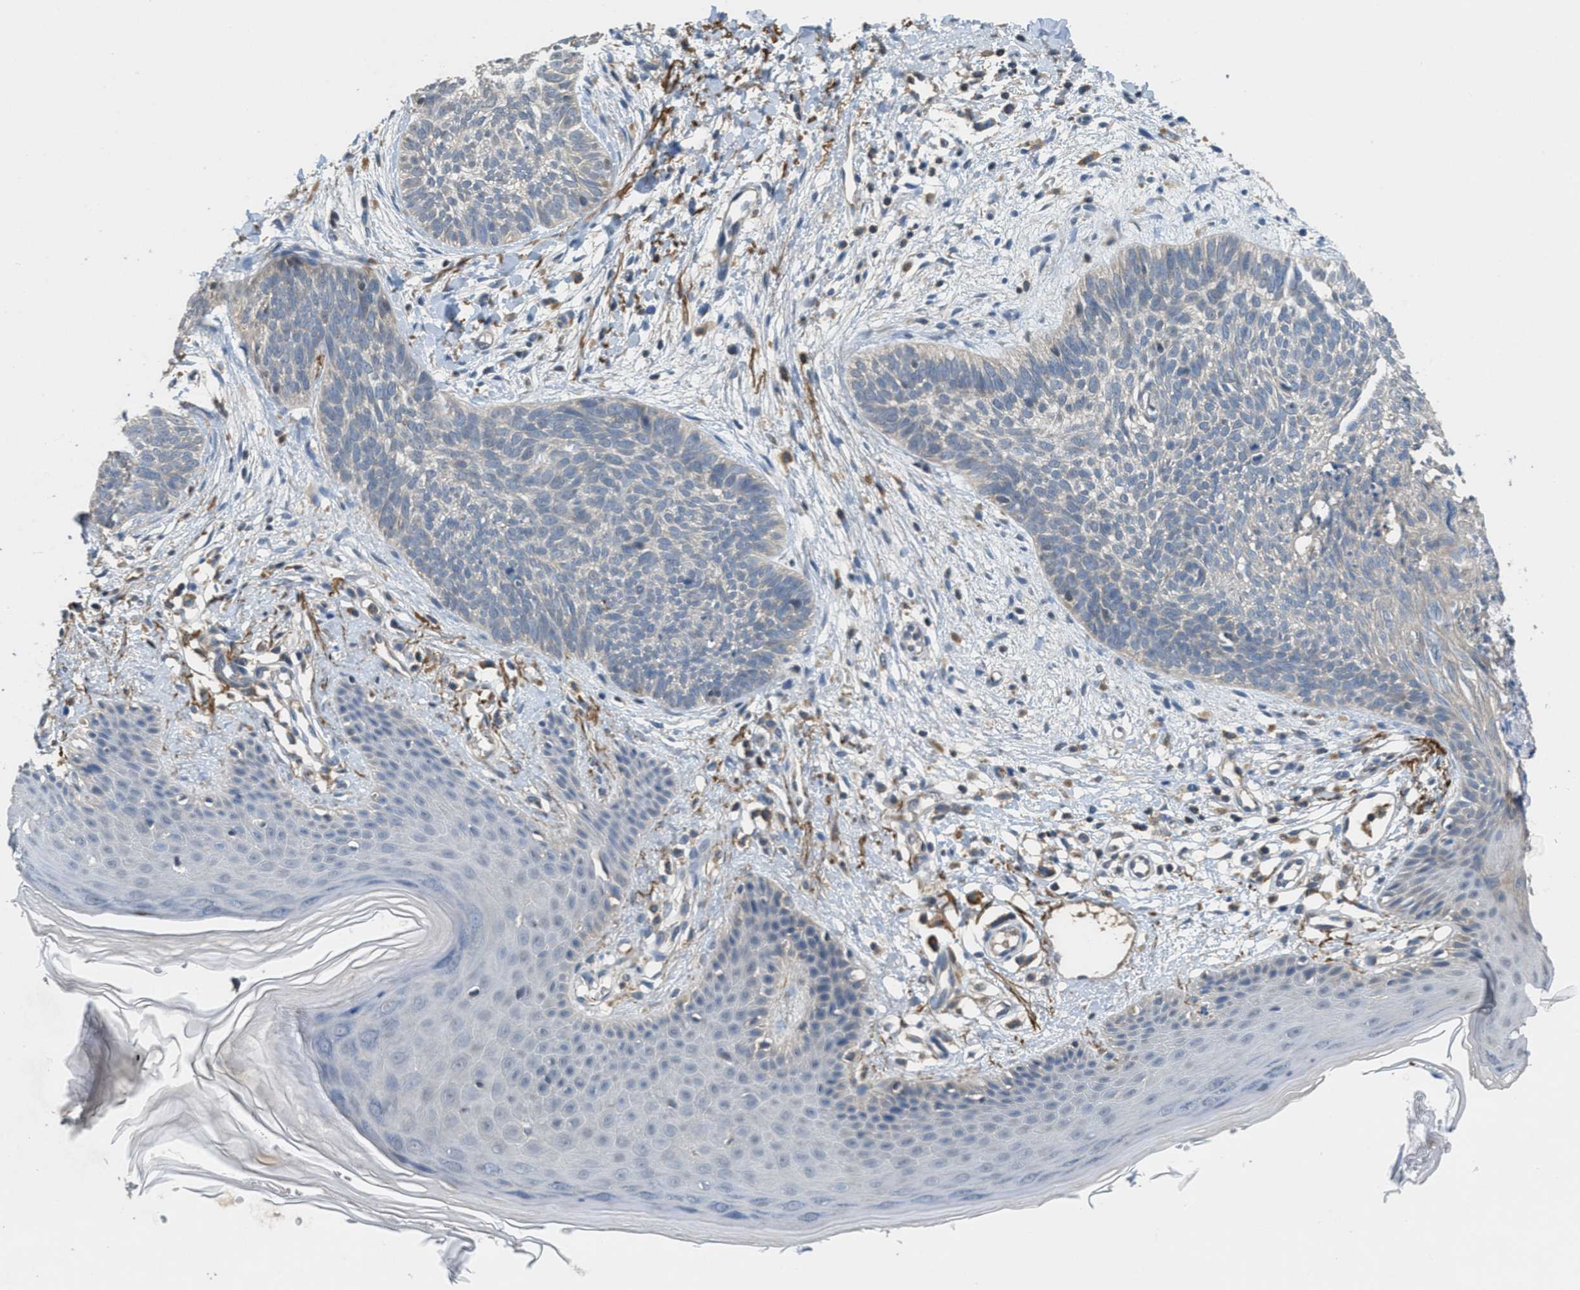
{"staining": {"intensity": "negative", "quantity": "none", "location": "none"}, "tissue": "skin cancer", "cell_type": "Tumor cells", "image_type": "cancer", "snomed": [{"axis": "morphology", "description": "Basal cell carcinoma"}, {"axis": "topography", "description": "Skin"}], "caption": "Skin cancer (basal cell carcinoma) stained for a protein using immunohistochemistry (IHC) exhibits no expression tumor cells.", "gene": "DGKE", "patient": {"sex": "female", "age": 59}}